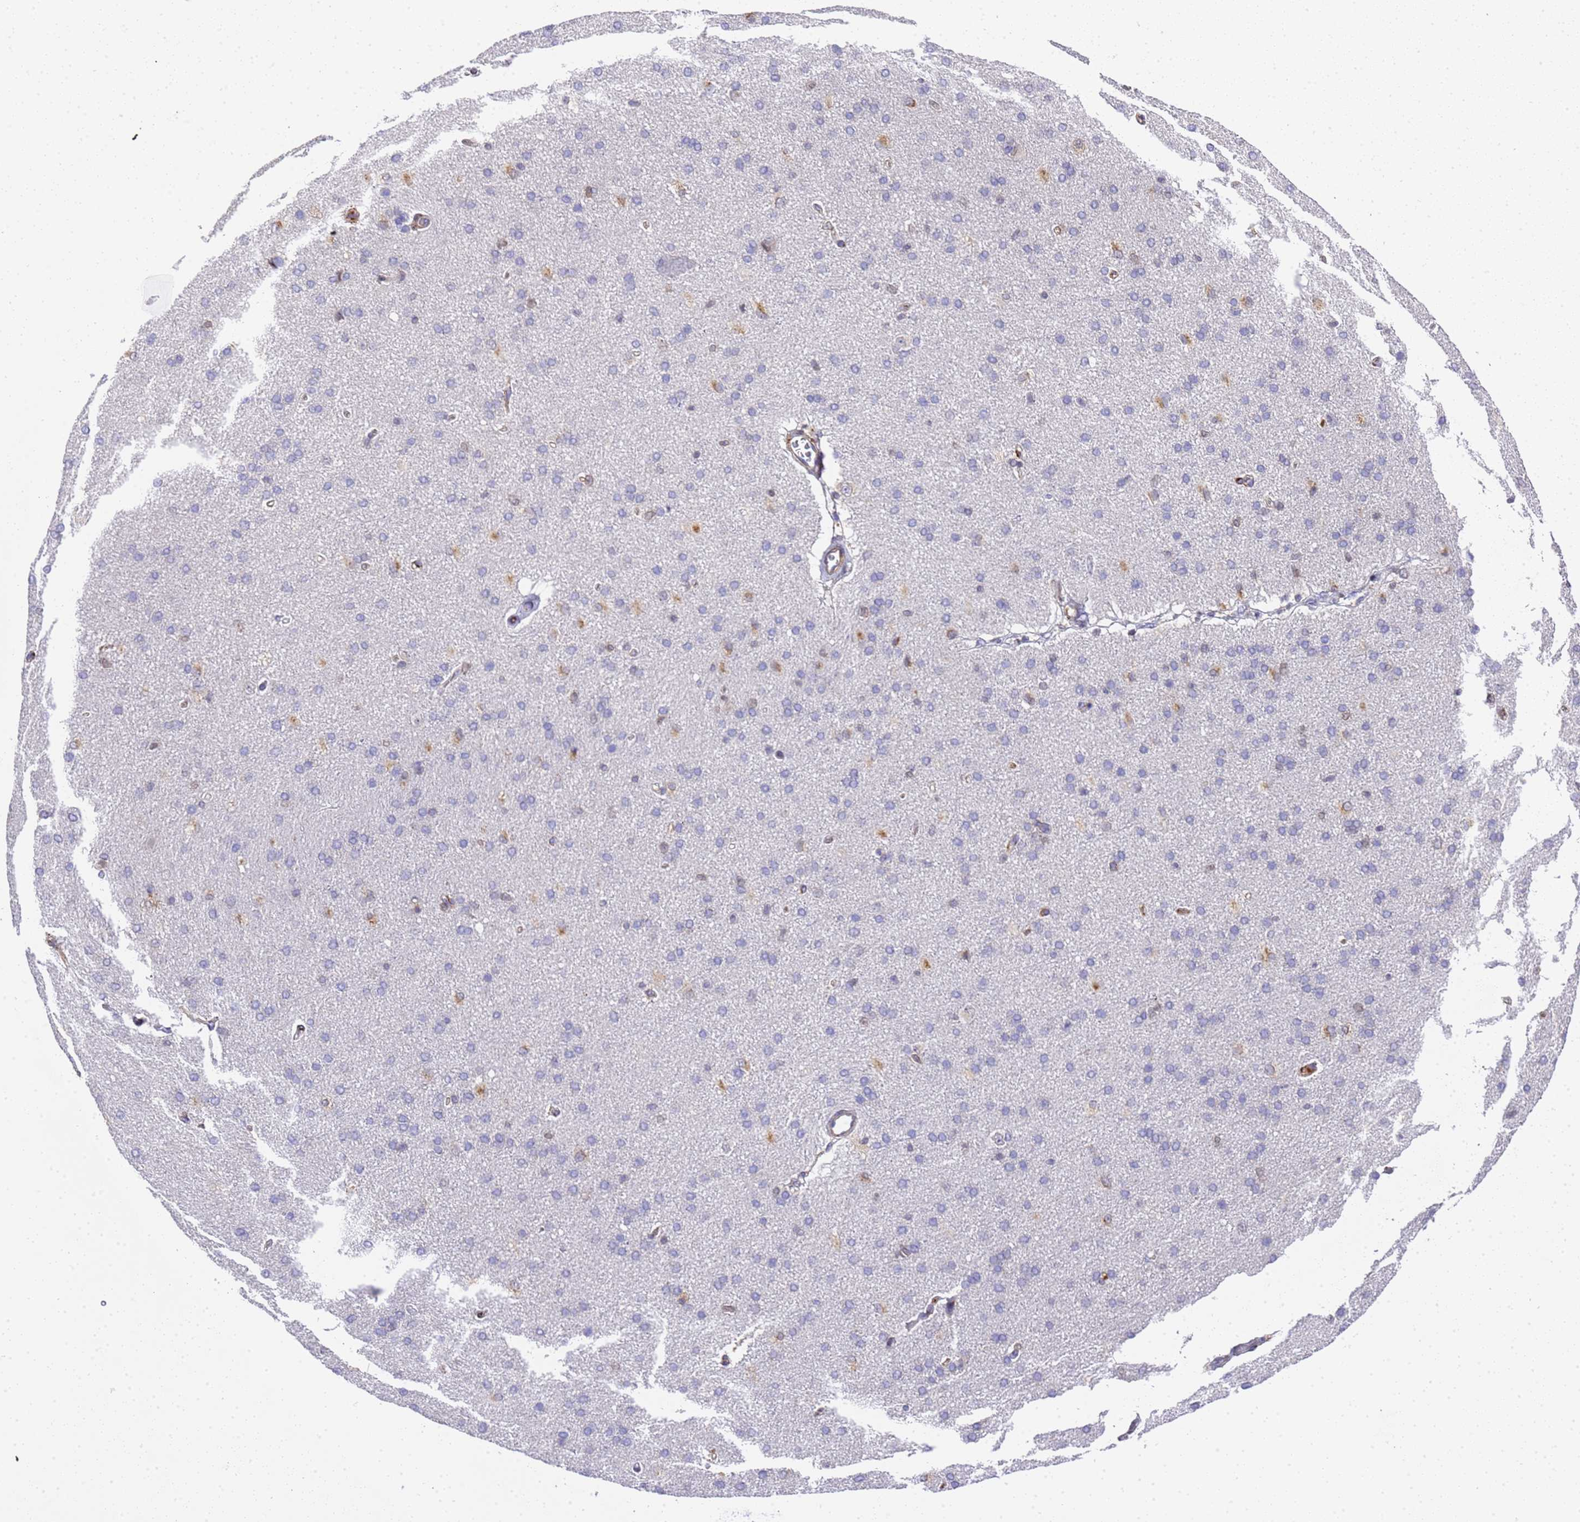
{"staining": {"intensity": "weak", "quantity": "<25%", "location": "cytoplasmic/membranous"}, "tissue": "cerebral cortex", "cell_type": "Endothelial cells", "image_type": "normal", "snomed": [{"axis": "morphology", "description": "Normal tissue, NOS"}, {"axis": "topography", "description": "Cerebral cortex"}], "caption": "A micrograph of human cerebral cortex is negative for staining in endothelial cells. Brightfield microscopy of IHC stained with DAB (brown) and hematoxylin (blue), captured at high magnification.", "gene": "IGFBP7", "patient": {"sex": "male", "age": 62}}